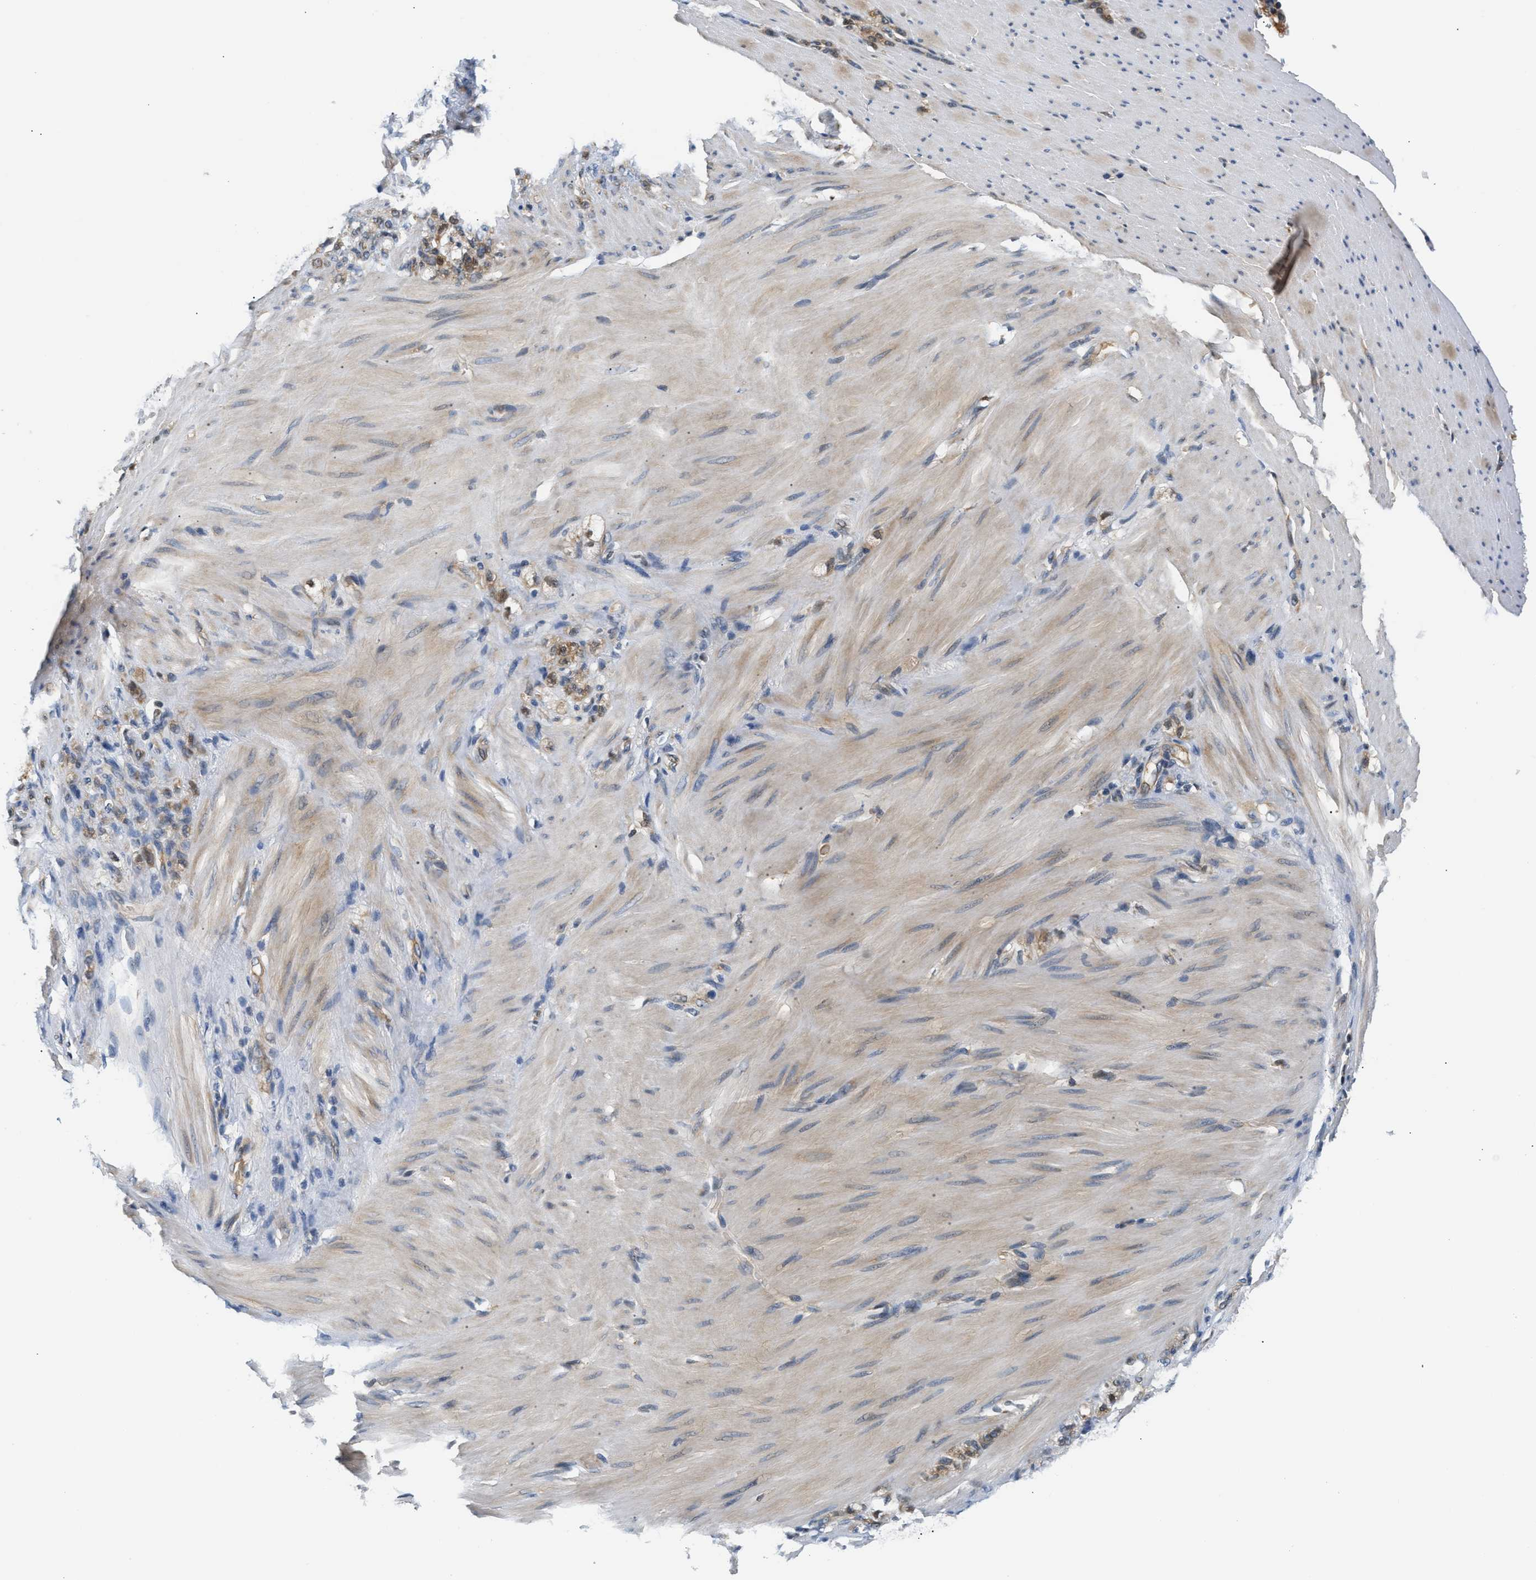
{"staining": {"intensity": "moderate", "quantity": ">75%", "location": "cytoplasmic/membranous"}, "tissue": "stomach cancer", "cell_type": "Tumor cells", "image_type": "cancer", "snomed": [{"axis": "morphology", "description": "Adenocarcinoma, NOS"}, {"axis": "topography", "description": "Stomach"}], "caption": "Immunohistochemical staining of stomach cancer (adenocarcinoma) reveals medium levels of moderate cytoplasmic/membranous protein expression in approximately >75% of tumor cells. (brown staining indicates protein expression, while blue staining denotes nuclei).", "gene": "TNIP2", "patient": {"sex": "male", "age": 82}}